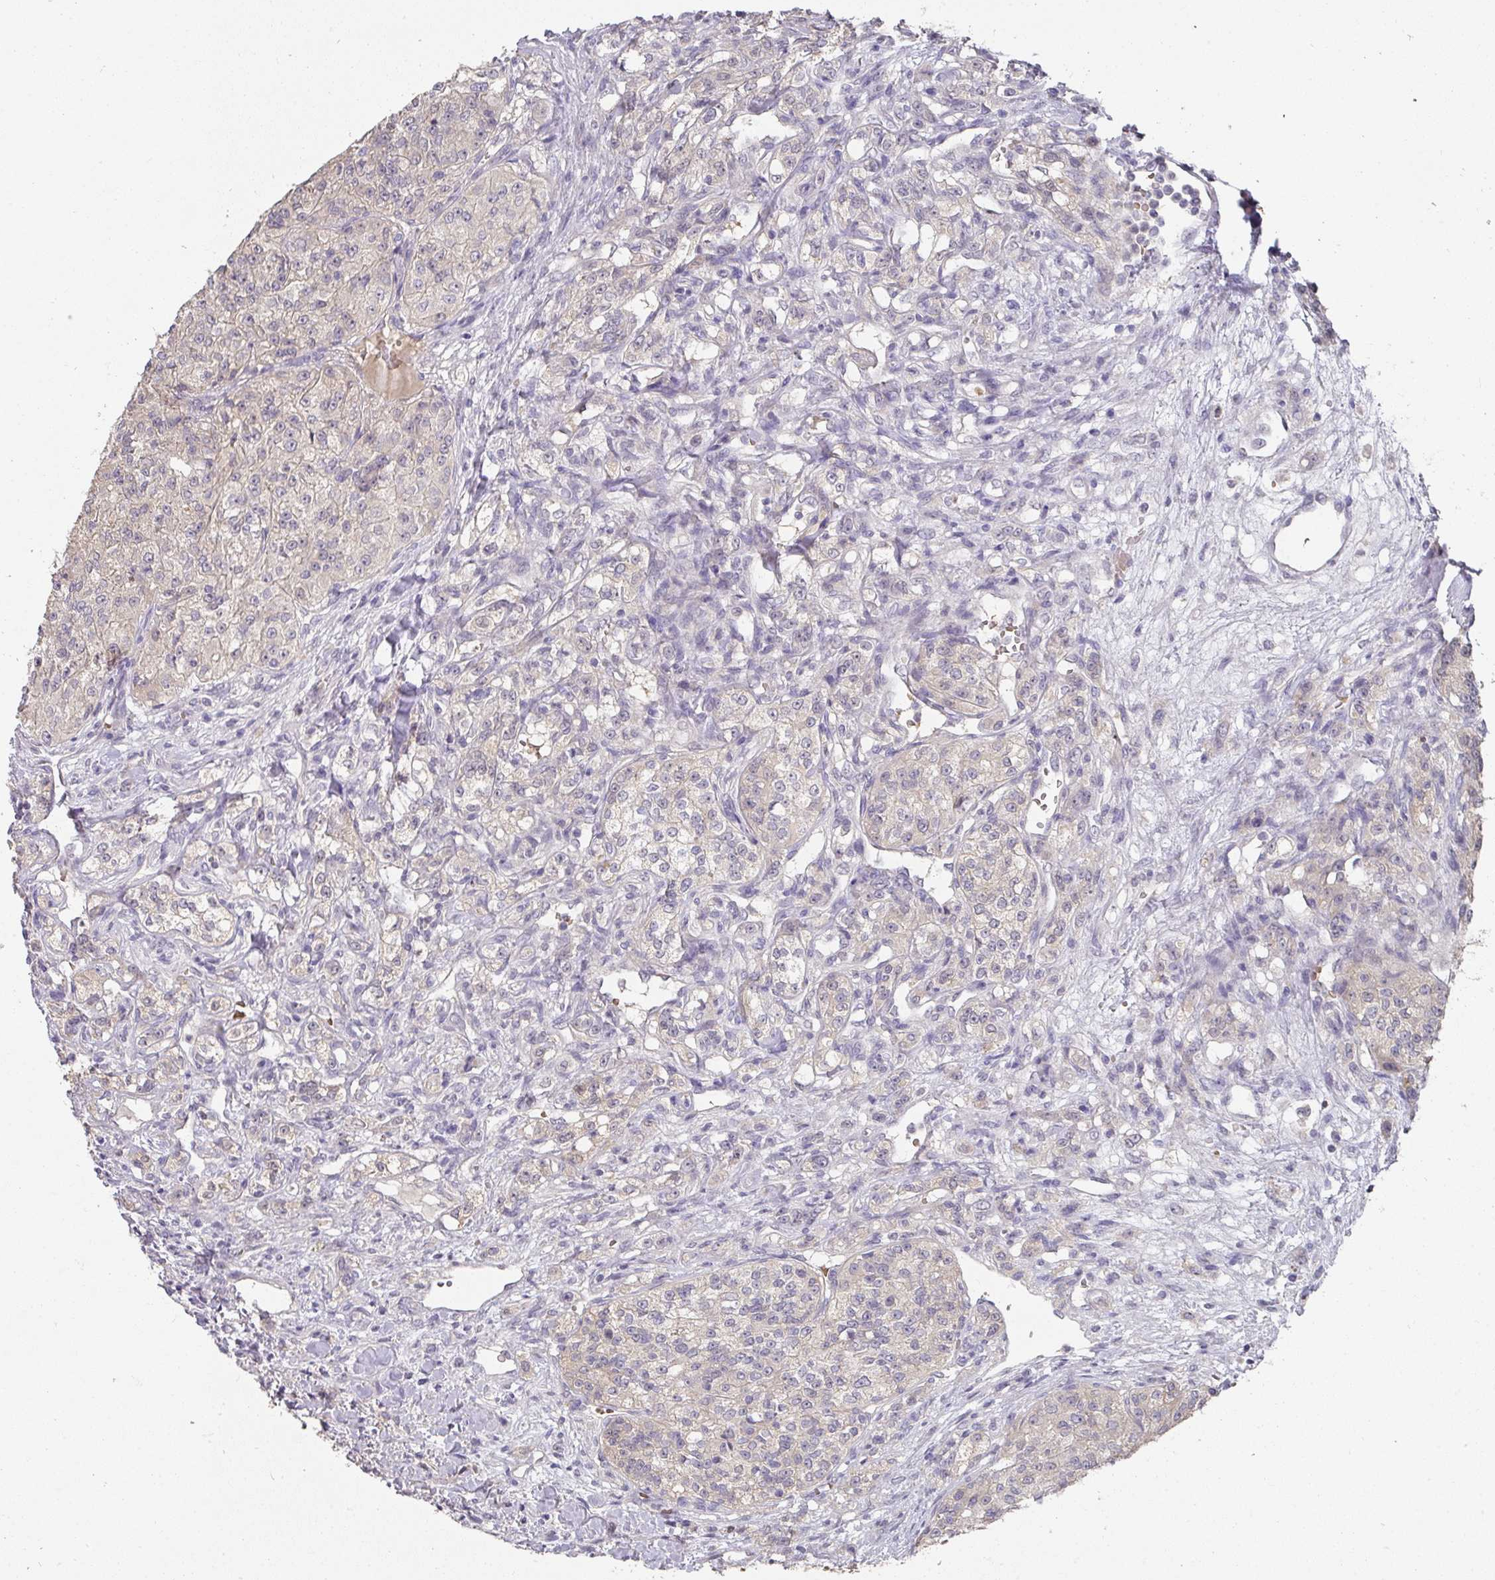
{"staining": {"intensity": "weak", "quantity": "<25%", "location": "cytoplasmic/membranous"}, "tissue": "renal cancer", "cell_type": "Tumor cells", "image_type": "cancer", "snomed": [{"axis": "morphology", "description": "Adenocarcinoma, NOS"}, {"axis": "topography", "description": "Kidney"}], "caption": "This is a micrograph of immunohistochemistry (IHC) staining of renal cancer, which shows no staining in tumor cells.", "gene": "FOXN4", "patient": {"sex": "female", "age": 63}}